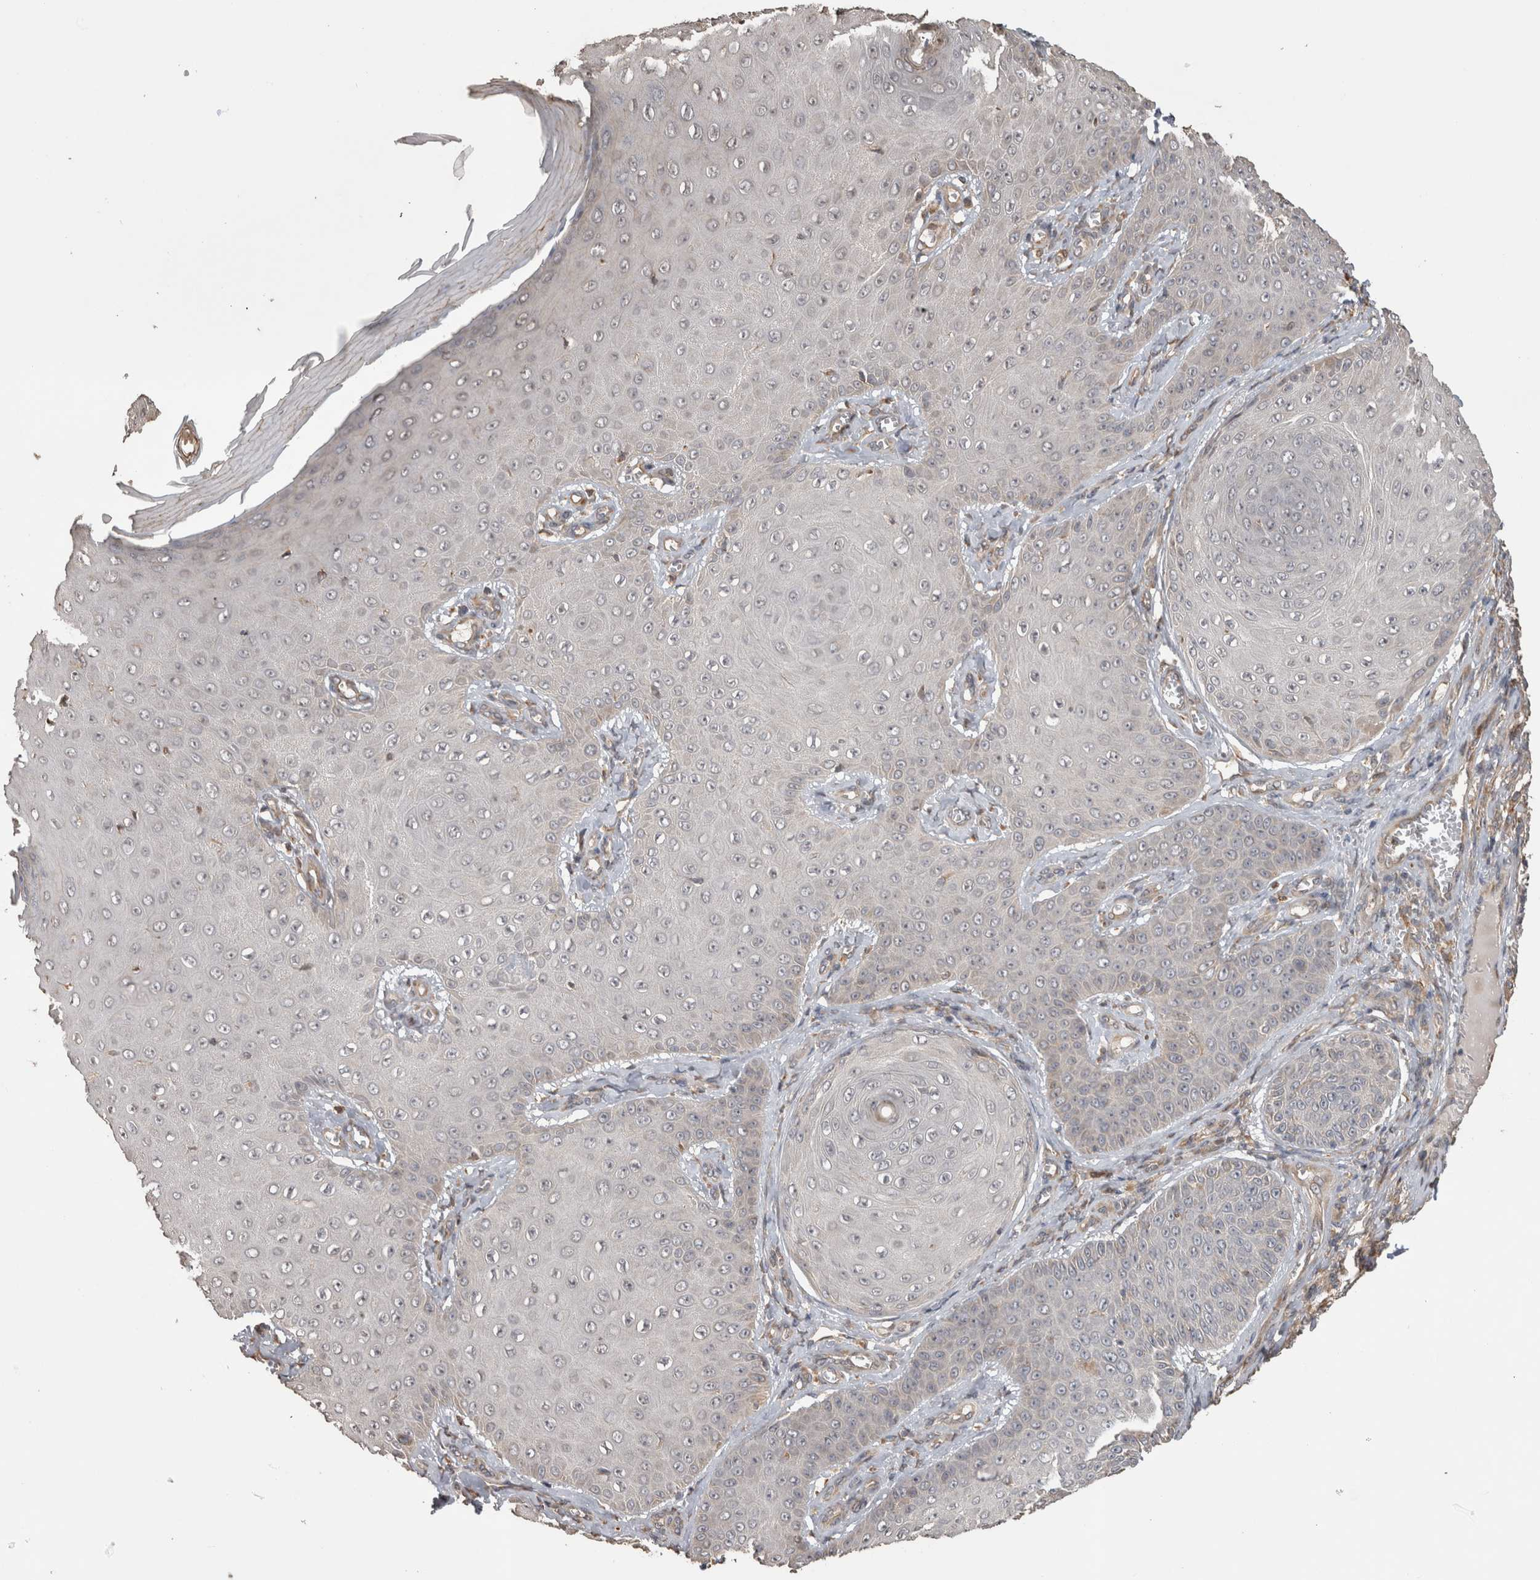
{"staining": {"intensity": "negative", "quantity": "none", "location": "none"}, "tissue": "skin cancer", "cell_type": "Tumor cells", "image_type": "cancer", "snomed": [{"axis": "morphology", "description": "Squamous cell carcinoma, NOS"}, {"axis": "topography", "description": "Skin"}], "caption": "Image shows no significant protein staining in tumor cells of skin cancer (squamous cell carcinoma). (Stains: DAB (3,3'-diaminobenzidine) immunohistochemistry (IHC) with hematoxylin counter stain, Microscopy: brightfield microscopy at high magnification).", "gene": "TBCE", "patient": {"sex": "male", "age": 74}}